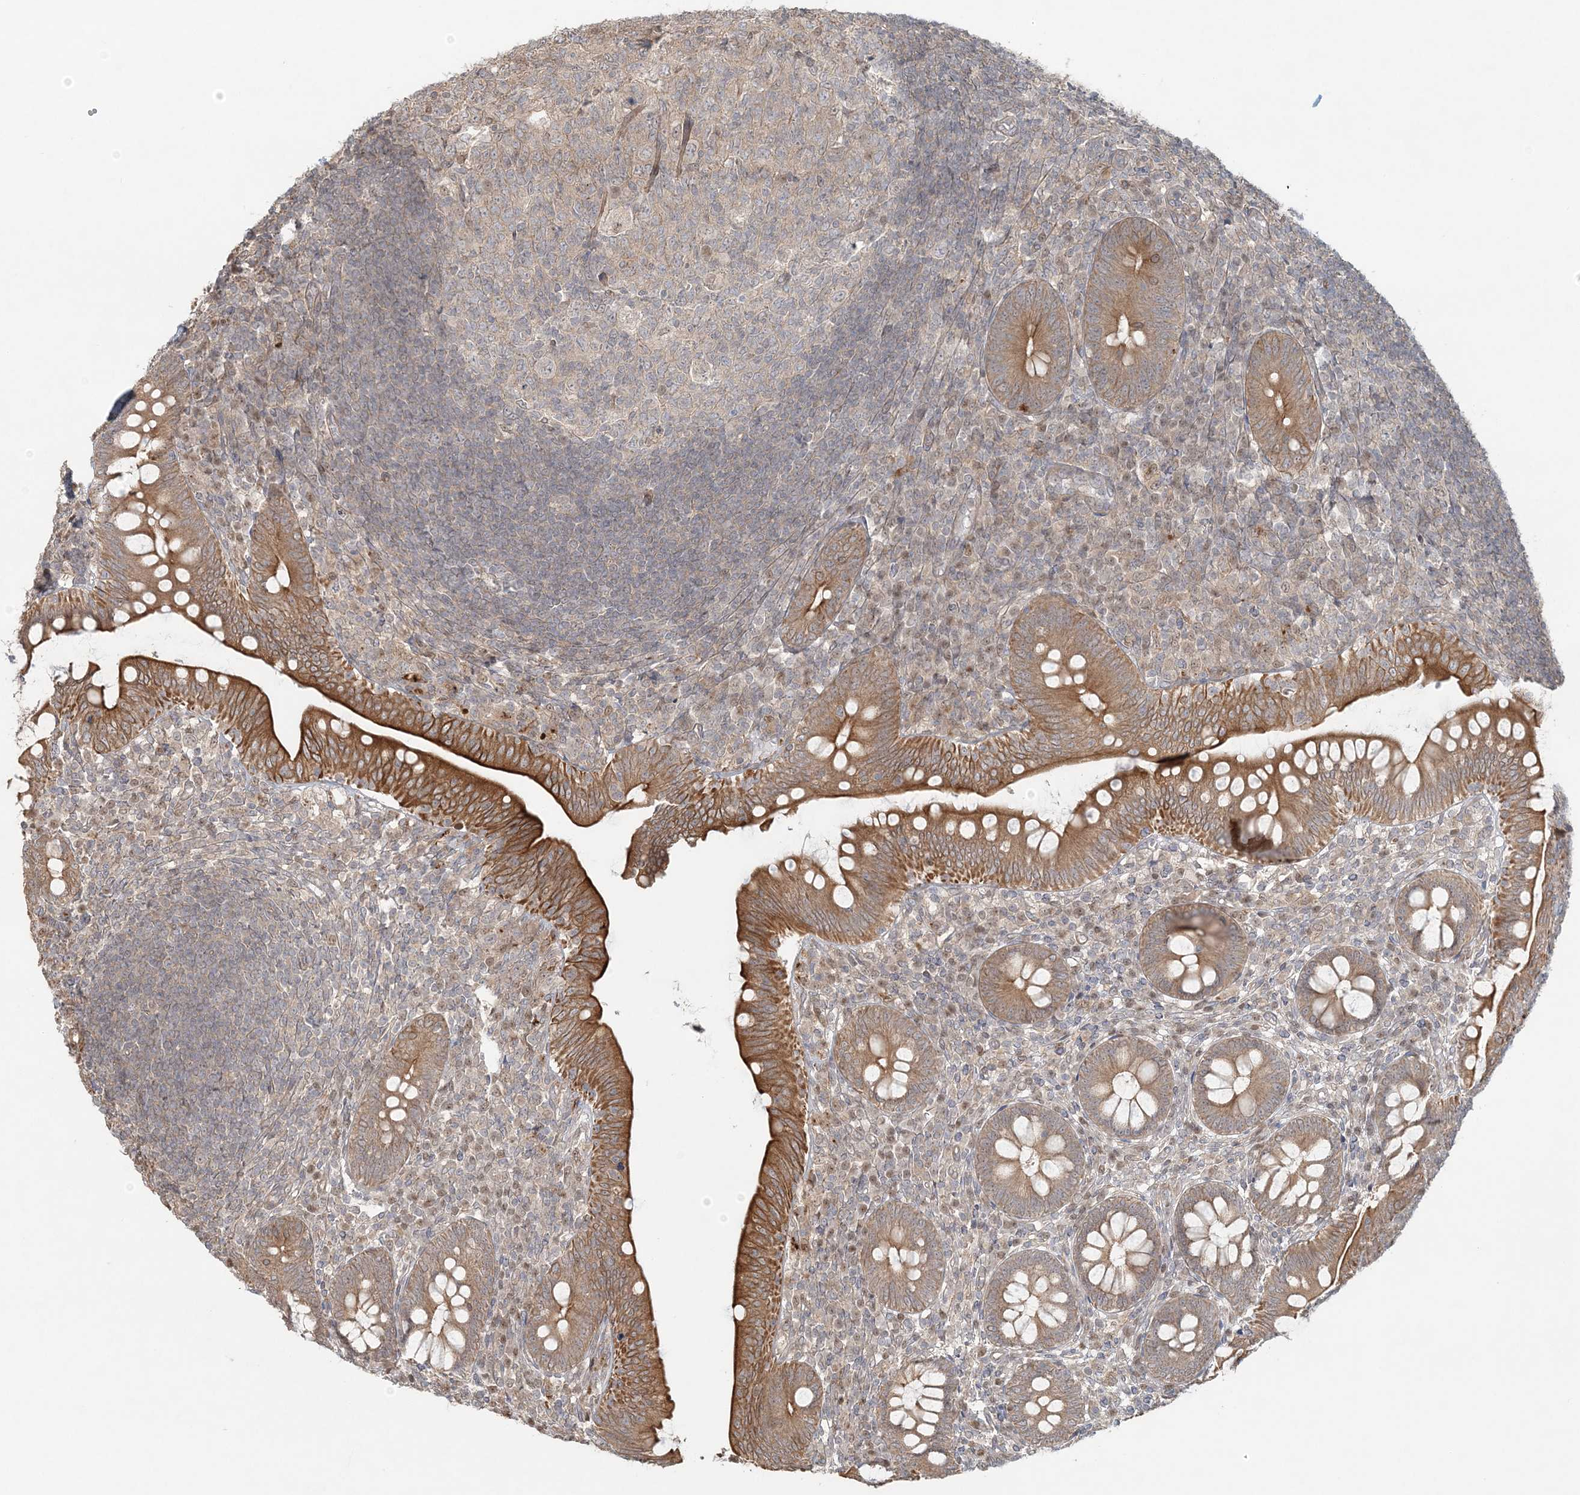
{"staining": {"intensity": "strong", "quantity": ">75%", "location": "cytoplasmic/membranous"}, "tissue": "appendix", "cell_type": "Glandular cells", "image_type": "normal", "snomed": [{"axis": "morphology", "description": "Normal tissue, NOS"}, {"axis": "topography", "description": "Appendix"}], "caption": "Immunohistochemistry (IHC) micrograph of normal appendix: appendix stained using immunohistochemistry (IHC) reveals high levels of strong protein expression localized specifically in the cytoplasmic/membranous of glandular cells, appearing as a cytoplasmic/membranous brown color.", "gene": "KIAA0232", "patient": {"sex": "male", "age": 14}}